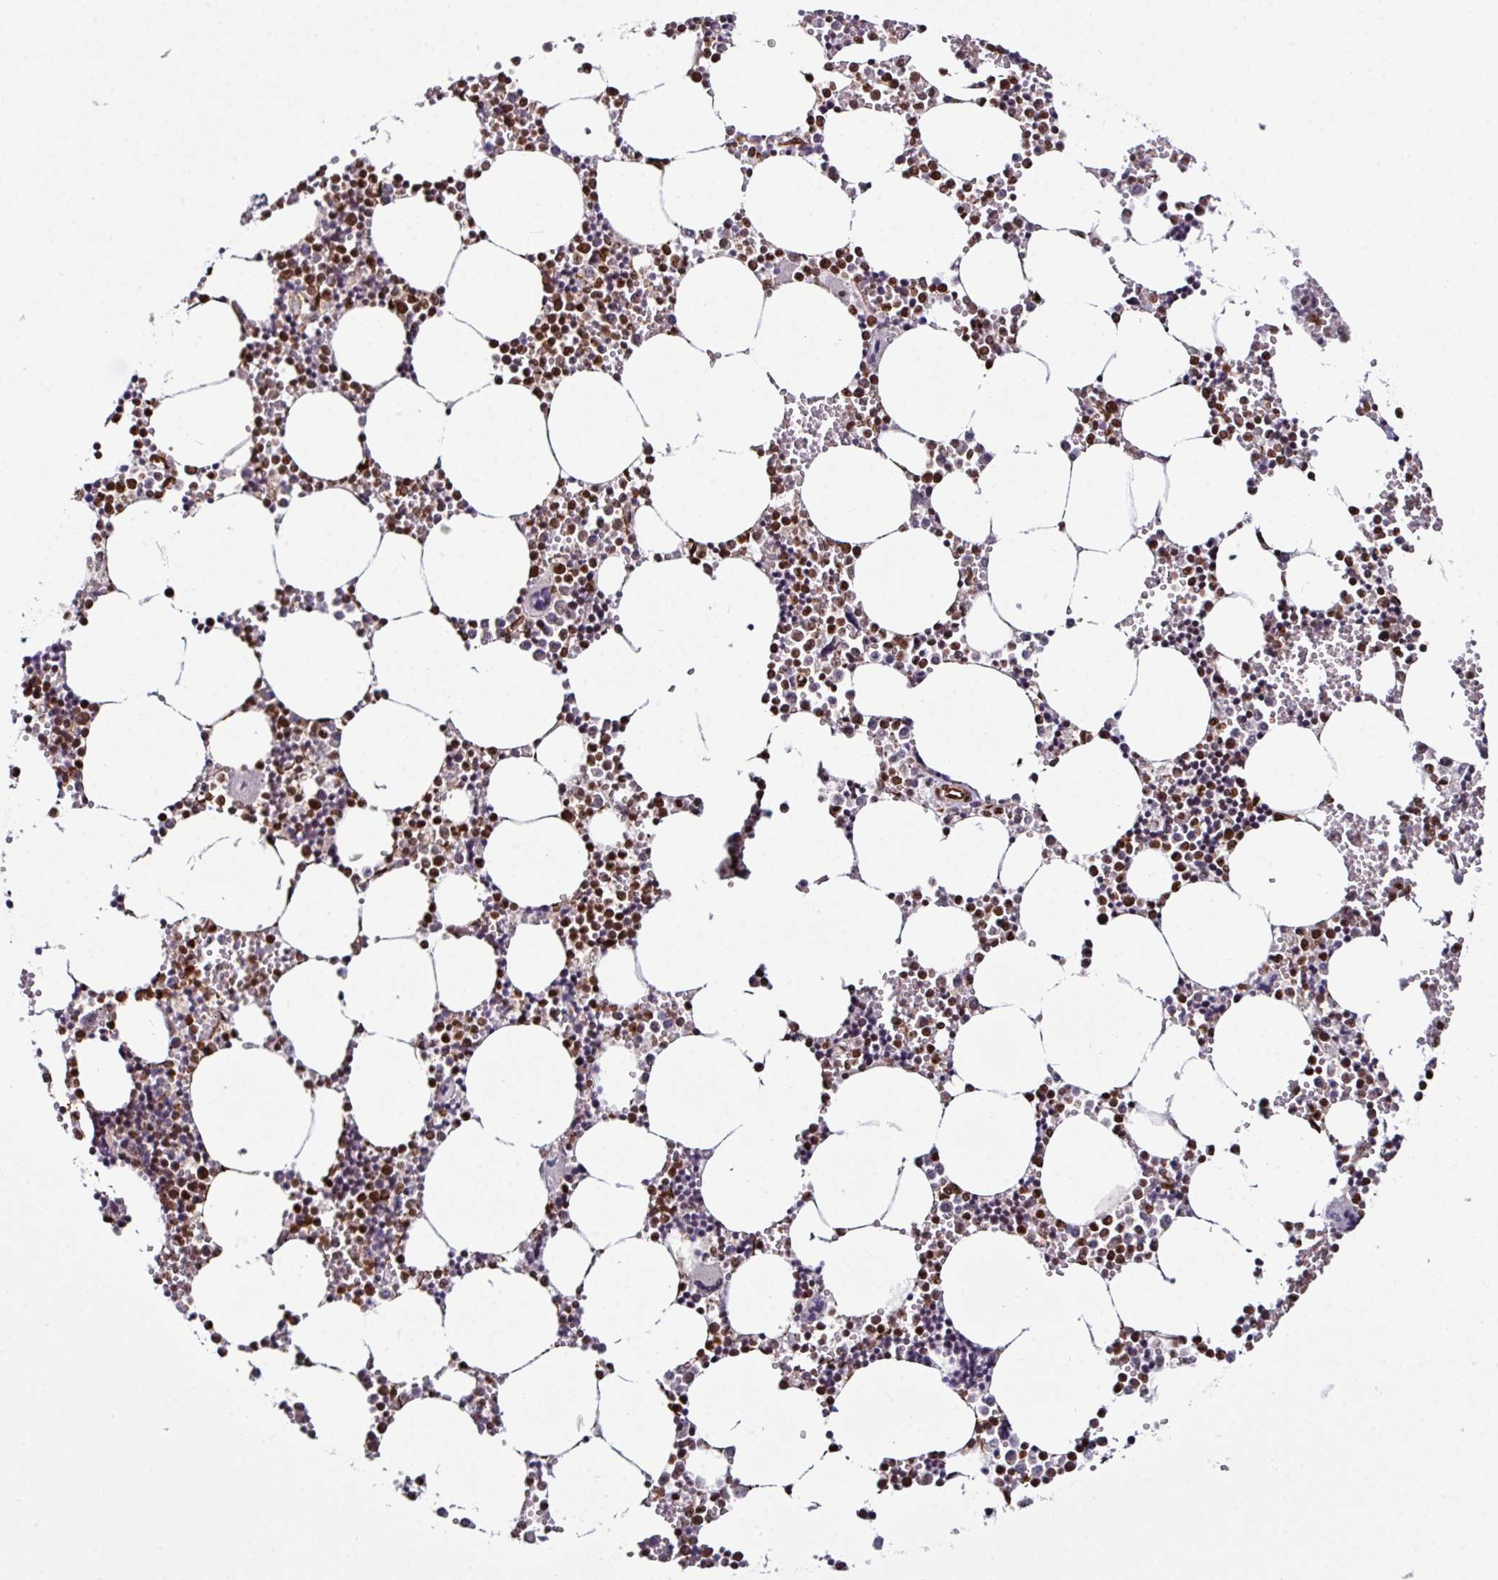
{"staining": {"intensity": "strong", "quantity": "25%-75%", "location": "nuclear"}, "tissue": "bone marrow", "cell_type": "Hematopoietic cells", "image_type": "normal", "snomed": [{"axis": "morphology", "description": "Normal tissue, NOS"}, {"axis": "topography", "description": "Bone marrow"}], "caption": "Immunohistochemical staining of unremarkable human bone marrow displays 25%-75% levels of strong nuclear protein staining in about 25%-75% of hematopoietic cells. Immunohistochemistry (ihc) stains the protein of interest in brown and the nuclei are stained blue.", "gene": "MORF4L2", "patient": {"sex": "male", "age": 54}}